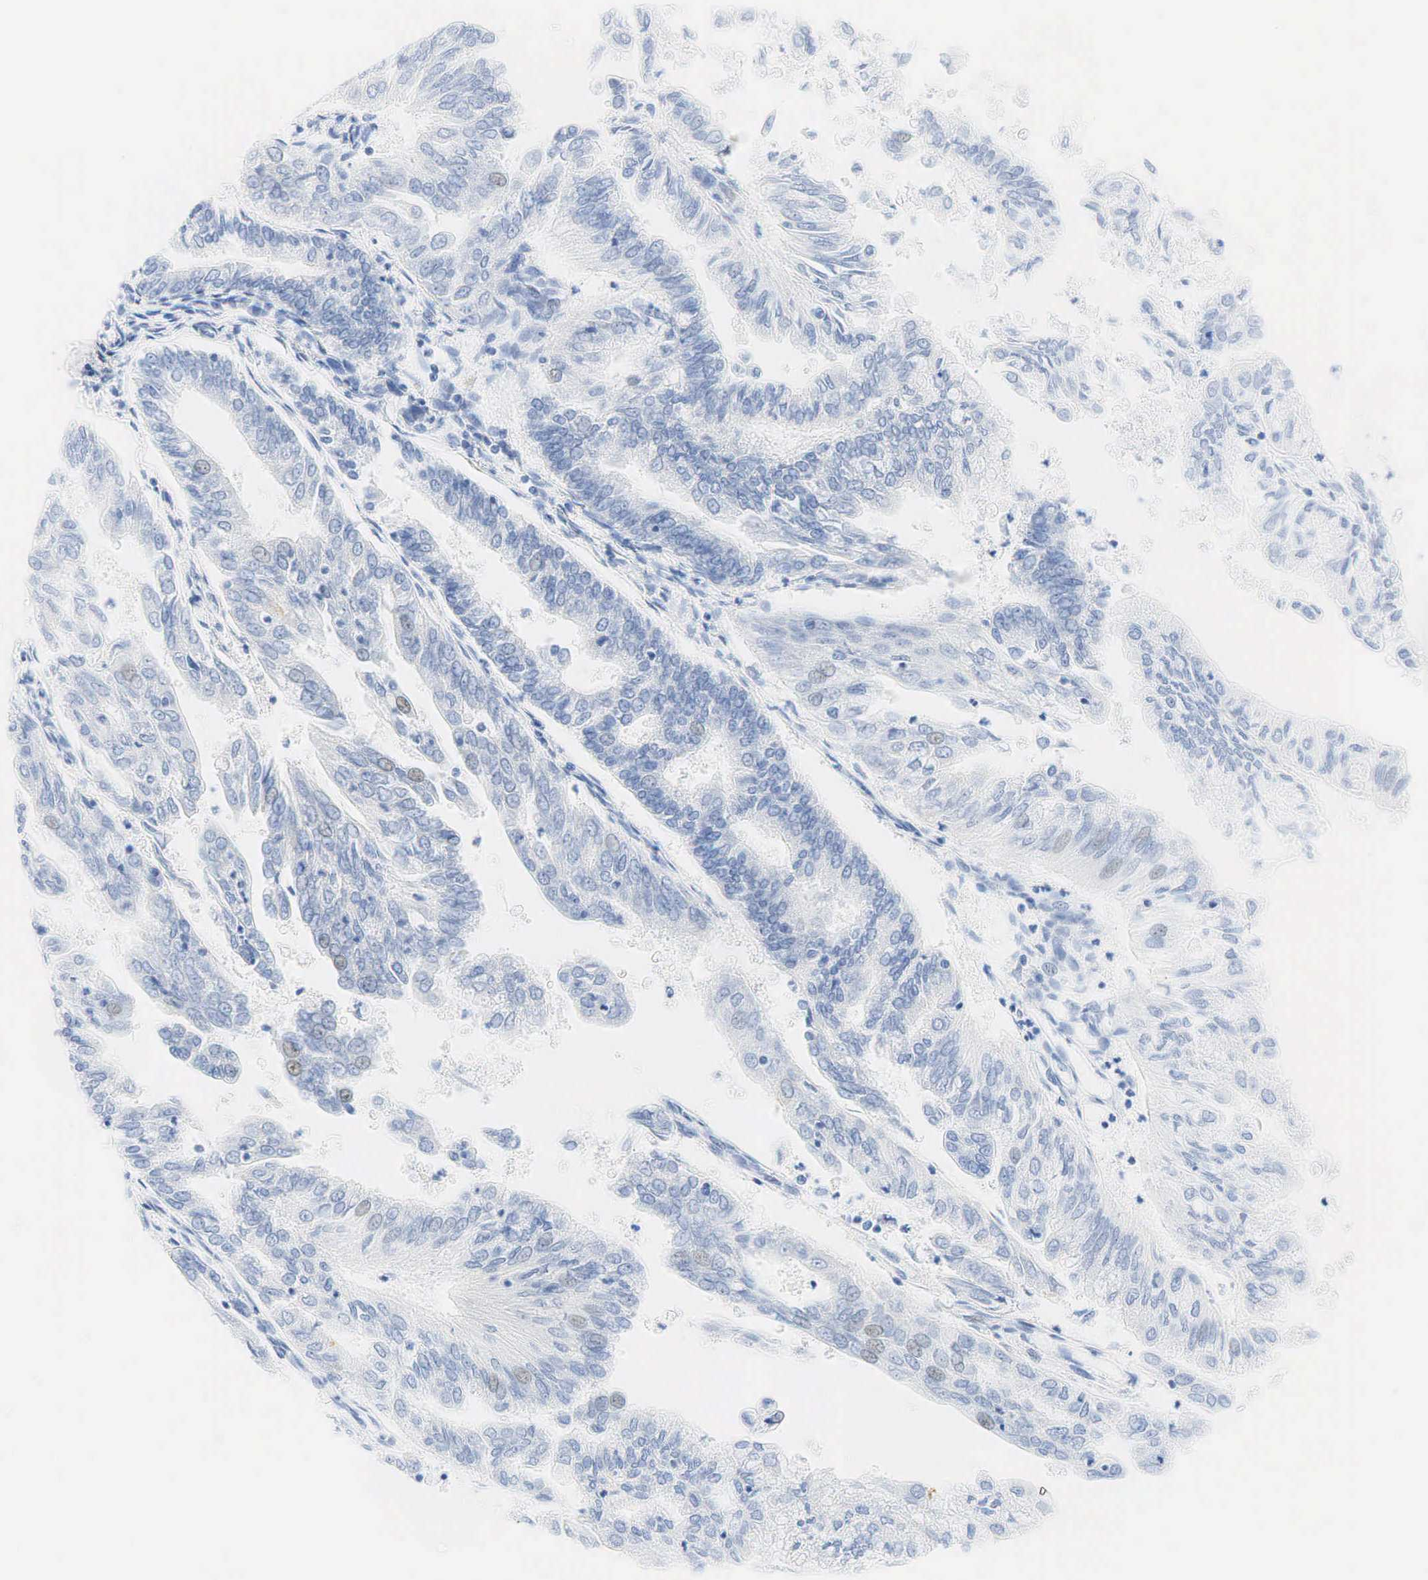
{"staining": {"intensity": "weak", "quantity": "<25%", "location": "nuclear"}, "tissue": "endometrial cancer", "cell_type": "Tumor cells", "image_type": "cancer", "snomed": [{"axis": "morphology", "description": "Adenocarcinoma, NOS"}, {"axis": "topography", "description": "Endometrium"}], "caption": "Immunohistochemical staining of human endometrial cancer (adenocarcinoma) exhibits no significant expression in tumor cells.", "gene": "INHA", "patient": {"sex": "female", "age": 79}}